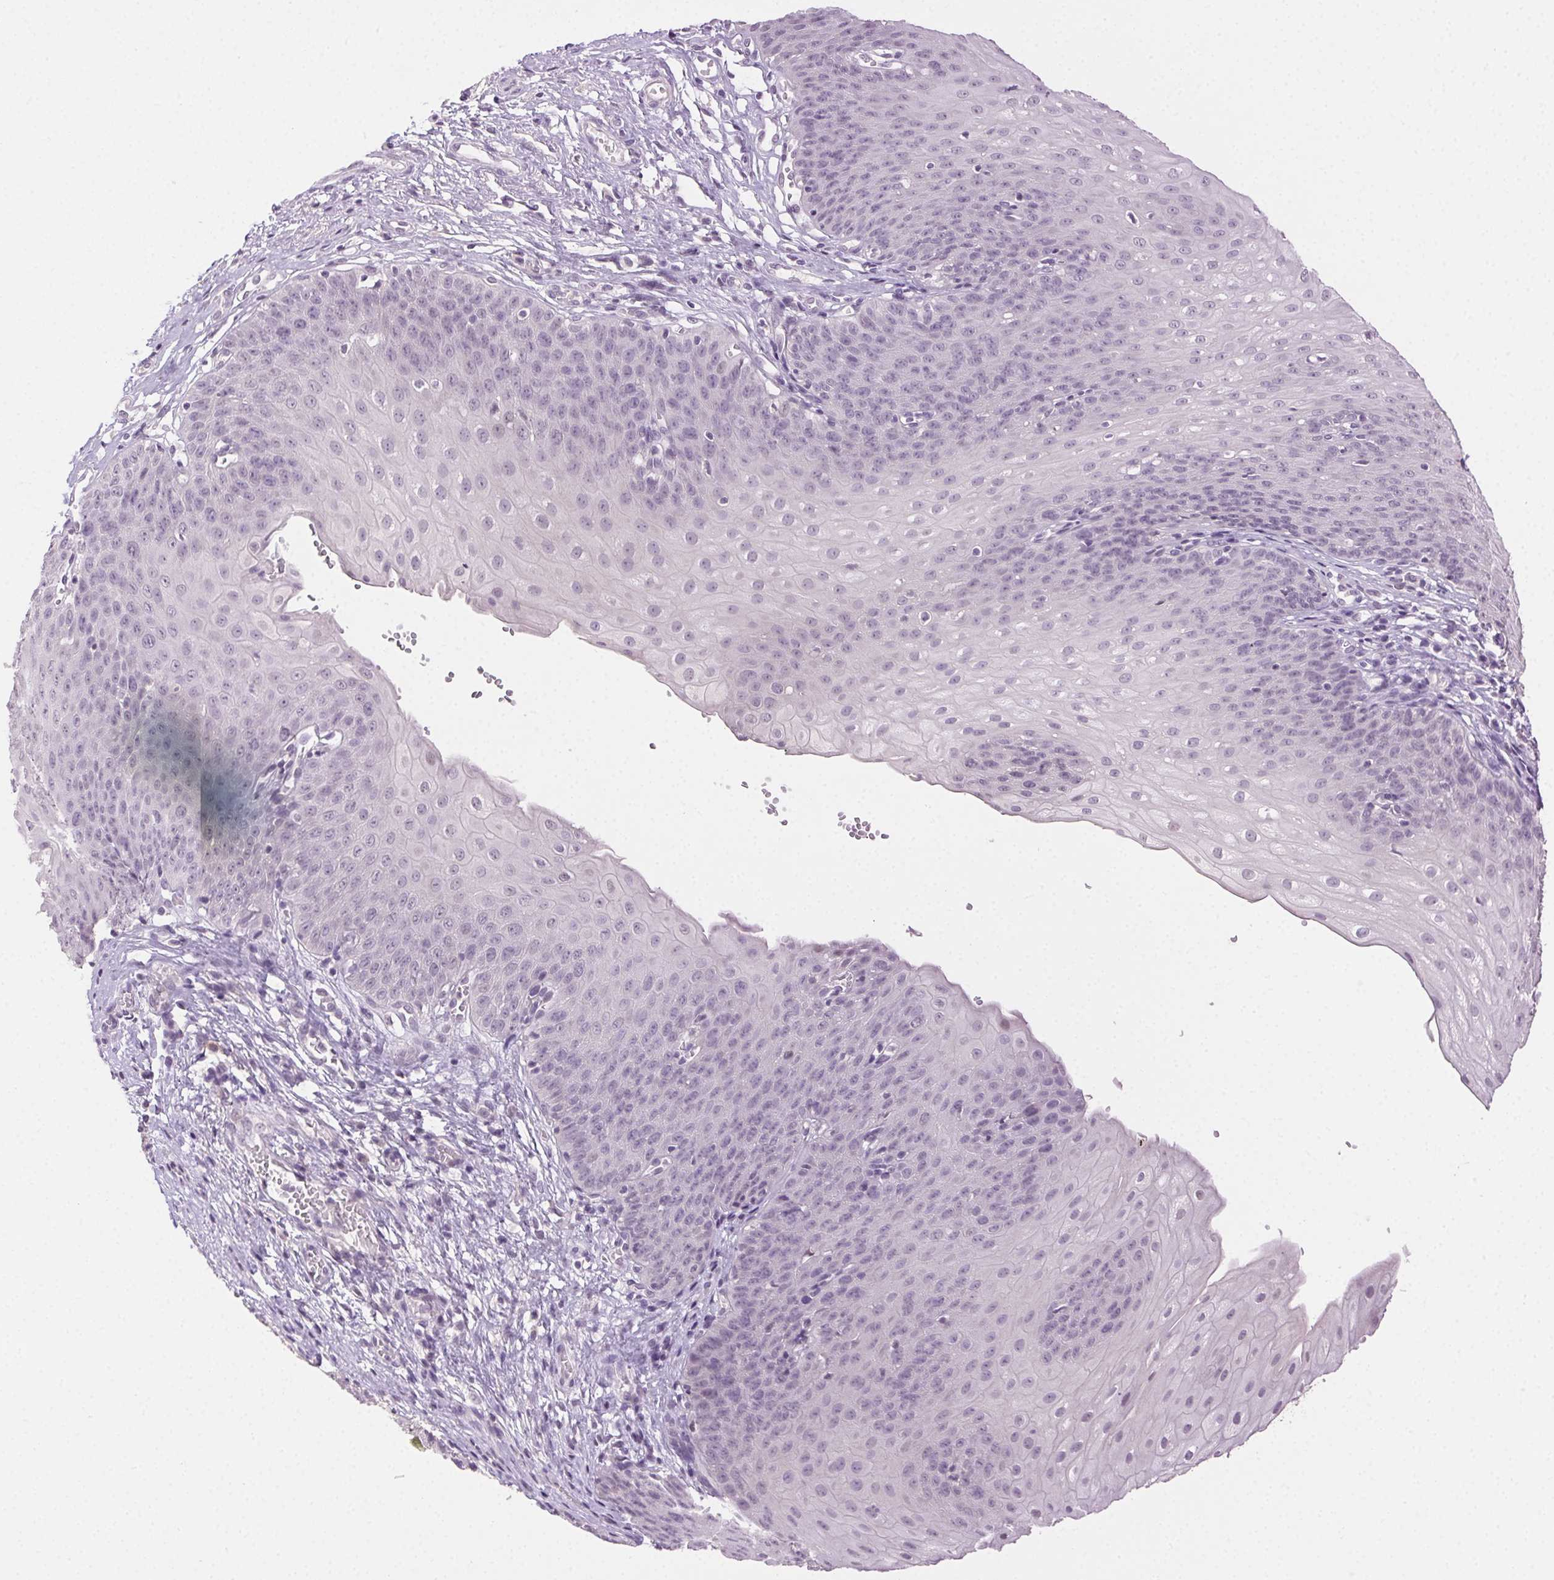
{"staining": {"intensity": "negative", "quantity": "none", "location": "none"}, "tissue": "esophagus", "cell_type": "Squamous epithelial cells", "image_type": "normal", "snomed": [{"axis": "morphology", "description": "Normal tissue, NOS"}, {"axis": "topography", "description": "Esophagus"}], "caption": "High power microscopy histopathology image of an immunohistochemistry photomicrograph of unremarkable esophagus, revealing no significant expression in squamous epithelial cells.", "gene": "CLDN10", "patient": {"sex": "male", "age": 71}}